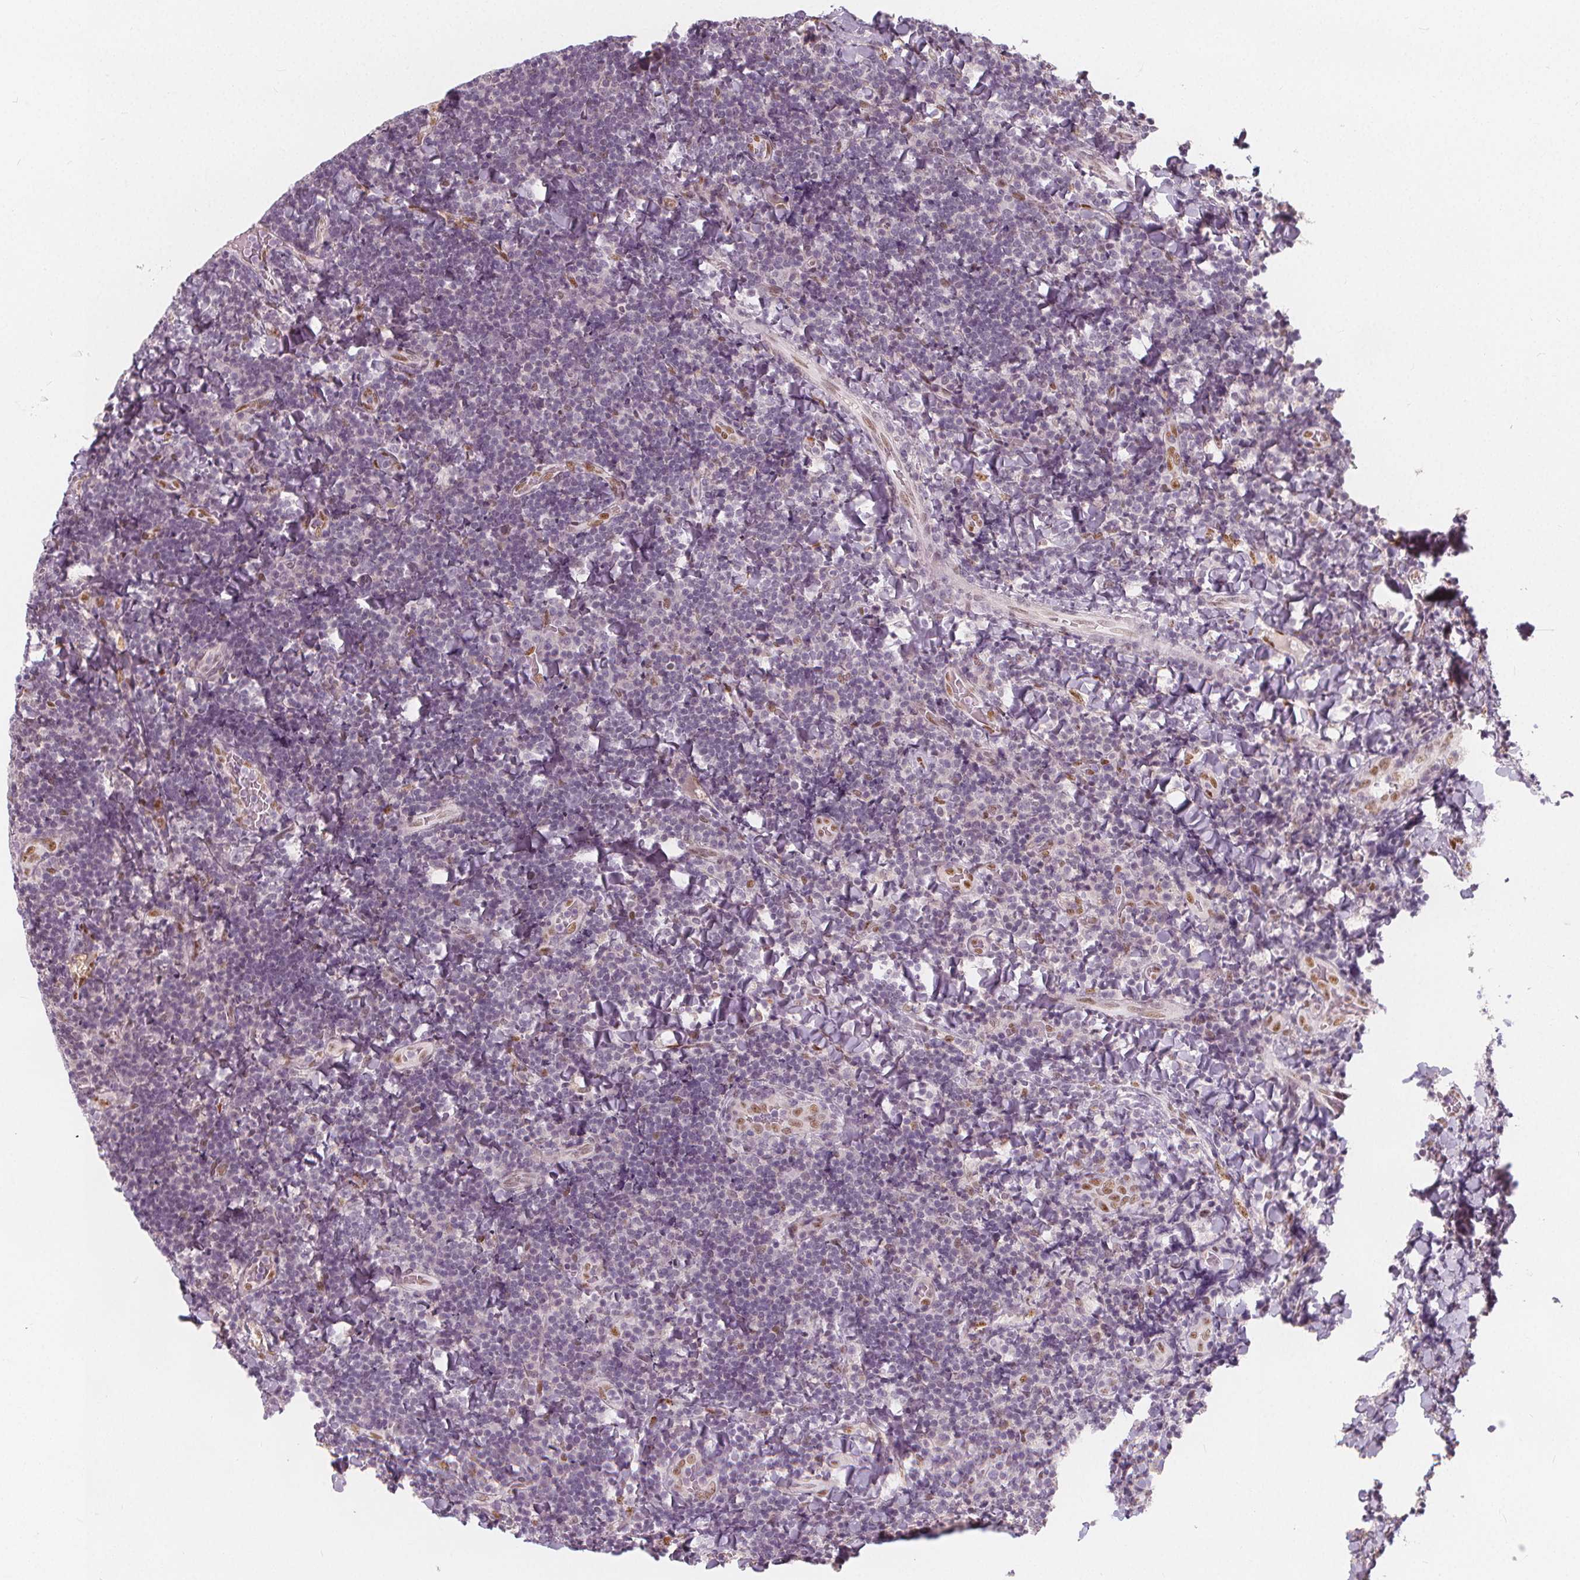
{"staining": {"intensity": "moderate", "quantity": "<25%", "location": "cytoplasmic/membranous"}, "tissue": "tonsil", "cell_type": "Germinal center cells", "image_type": "normal", "snomed": [{"axis": "morphology", "description": "Normal tissue, NOS"}, {"axis": "topography", "description": "Tonsil"}], "caption": "Normal tonsil reveals moderate cytoplasmic/membranous expression in approximately <25% of germinal center cells The staining was performed using DAB to visualize the protein expression in brown, while the nuclei were stained in blue with hematoxylin (Magnification: 20x)..", "gene": "DRC3", "patient": {"sex": "male", "age": 17}}